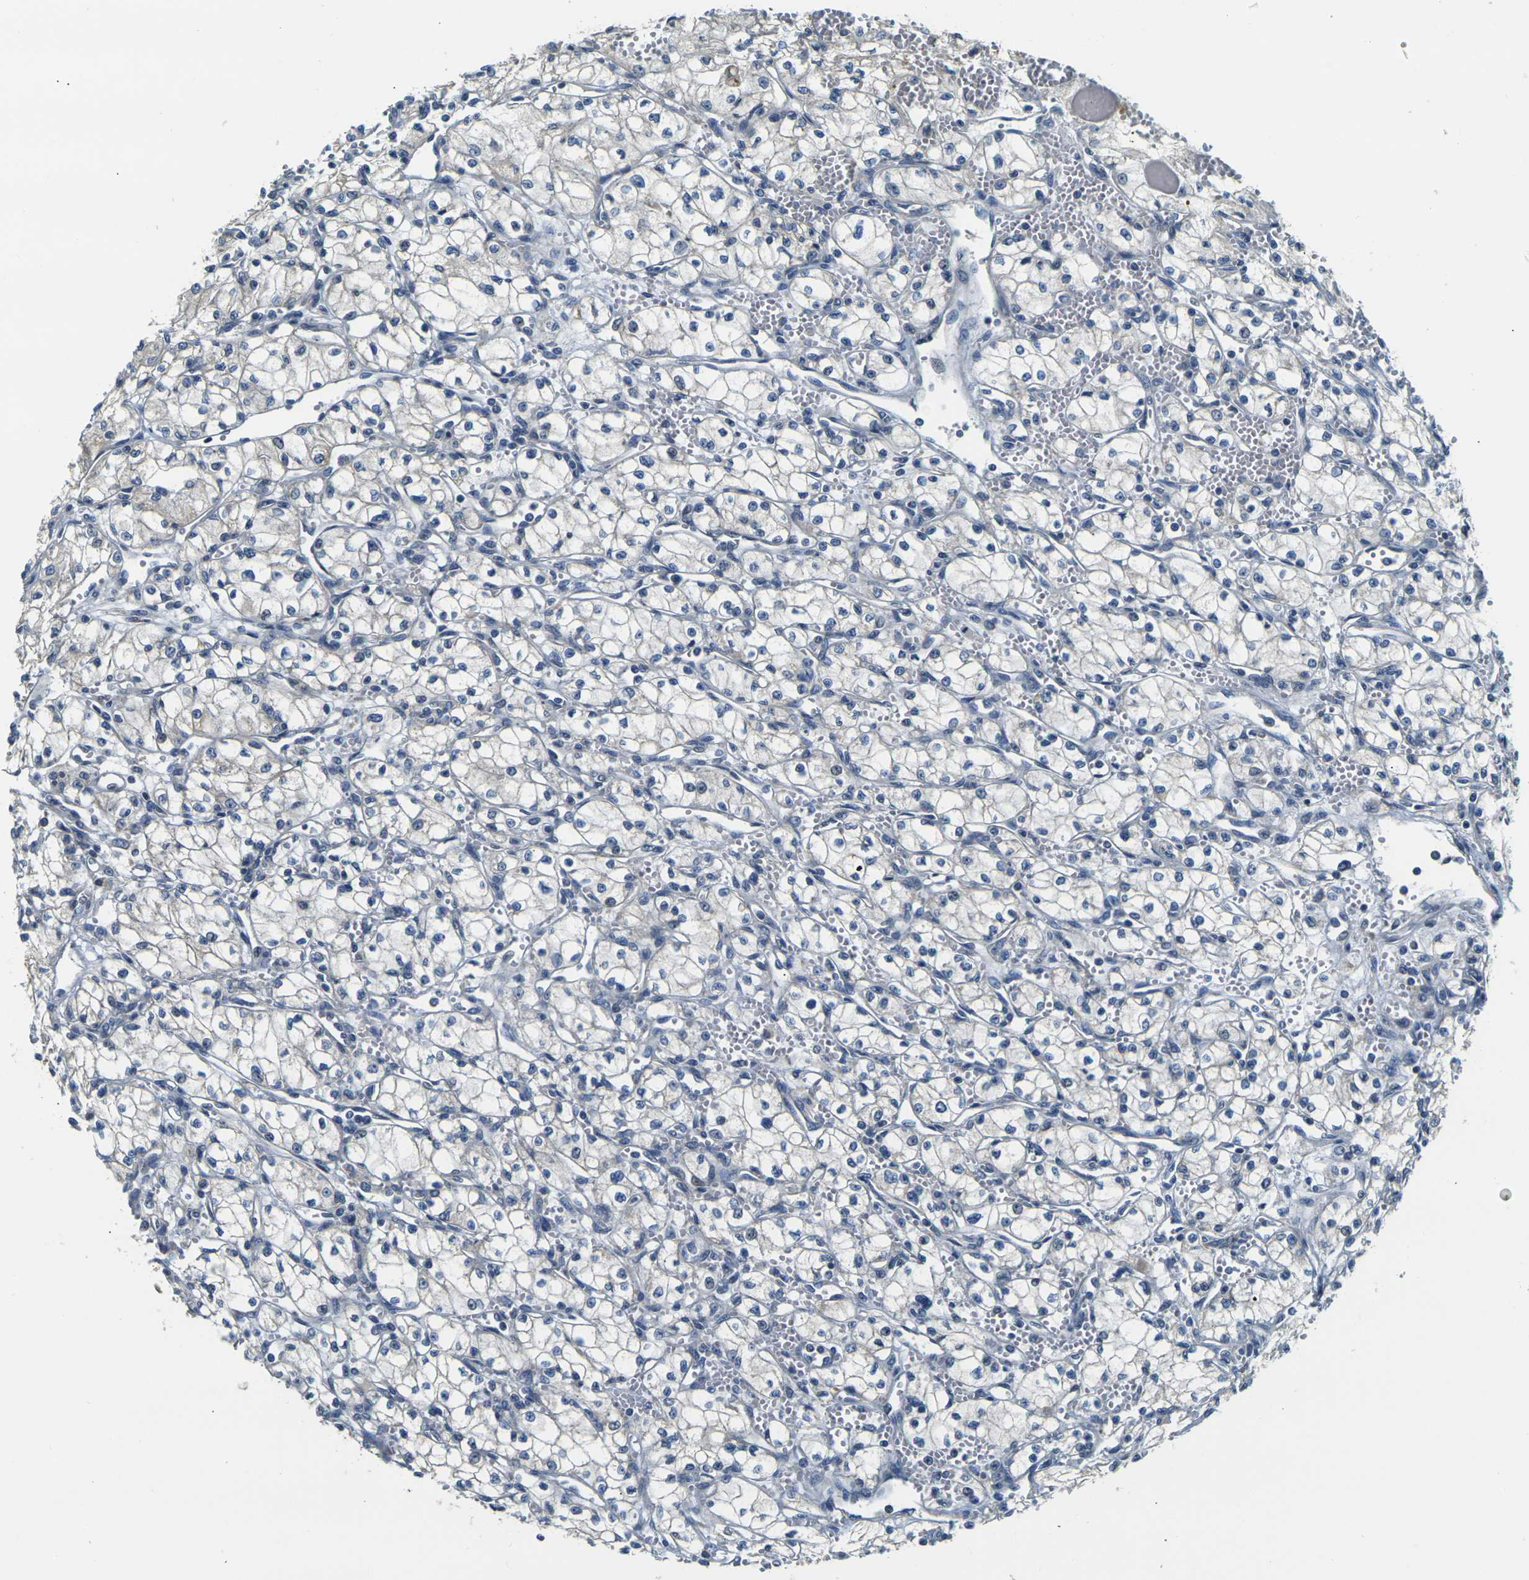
{"staining": {"intensity": "negative", "quantity": "none", "location": "none"}, "tissue": "renal cancer", "cell_type": "Tumor cells", "image_type": "cancer", "snomed": [{"axis": "morphology", "description": "Normal tissue, NOS"}, {"axis": "morphology", "description": "Adenocarcinoma, NOS"}, {"axis": "topography", "description": "Kidney"}], "caption": "A high-resolution photomicrograph shows immunohistochemistry staining of renal cancer (adenocarcinoma), which exhibits no significant staining in tumor cells.", "gene": "SHISAL2B", "patient": {"sex": "male", "age": 59}}